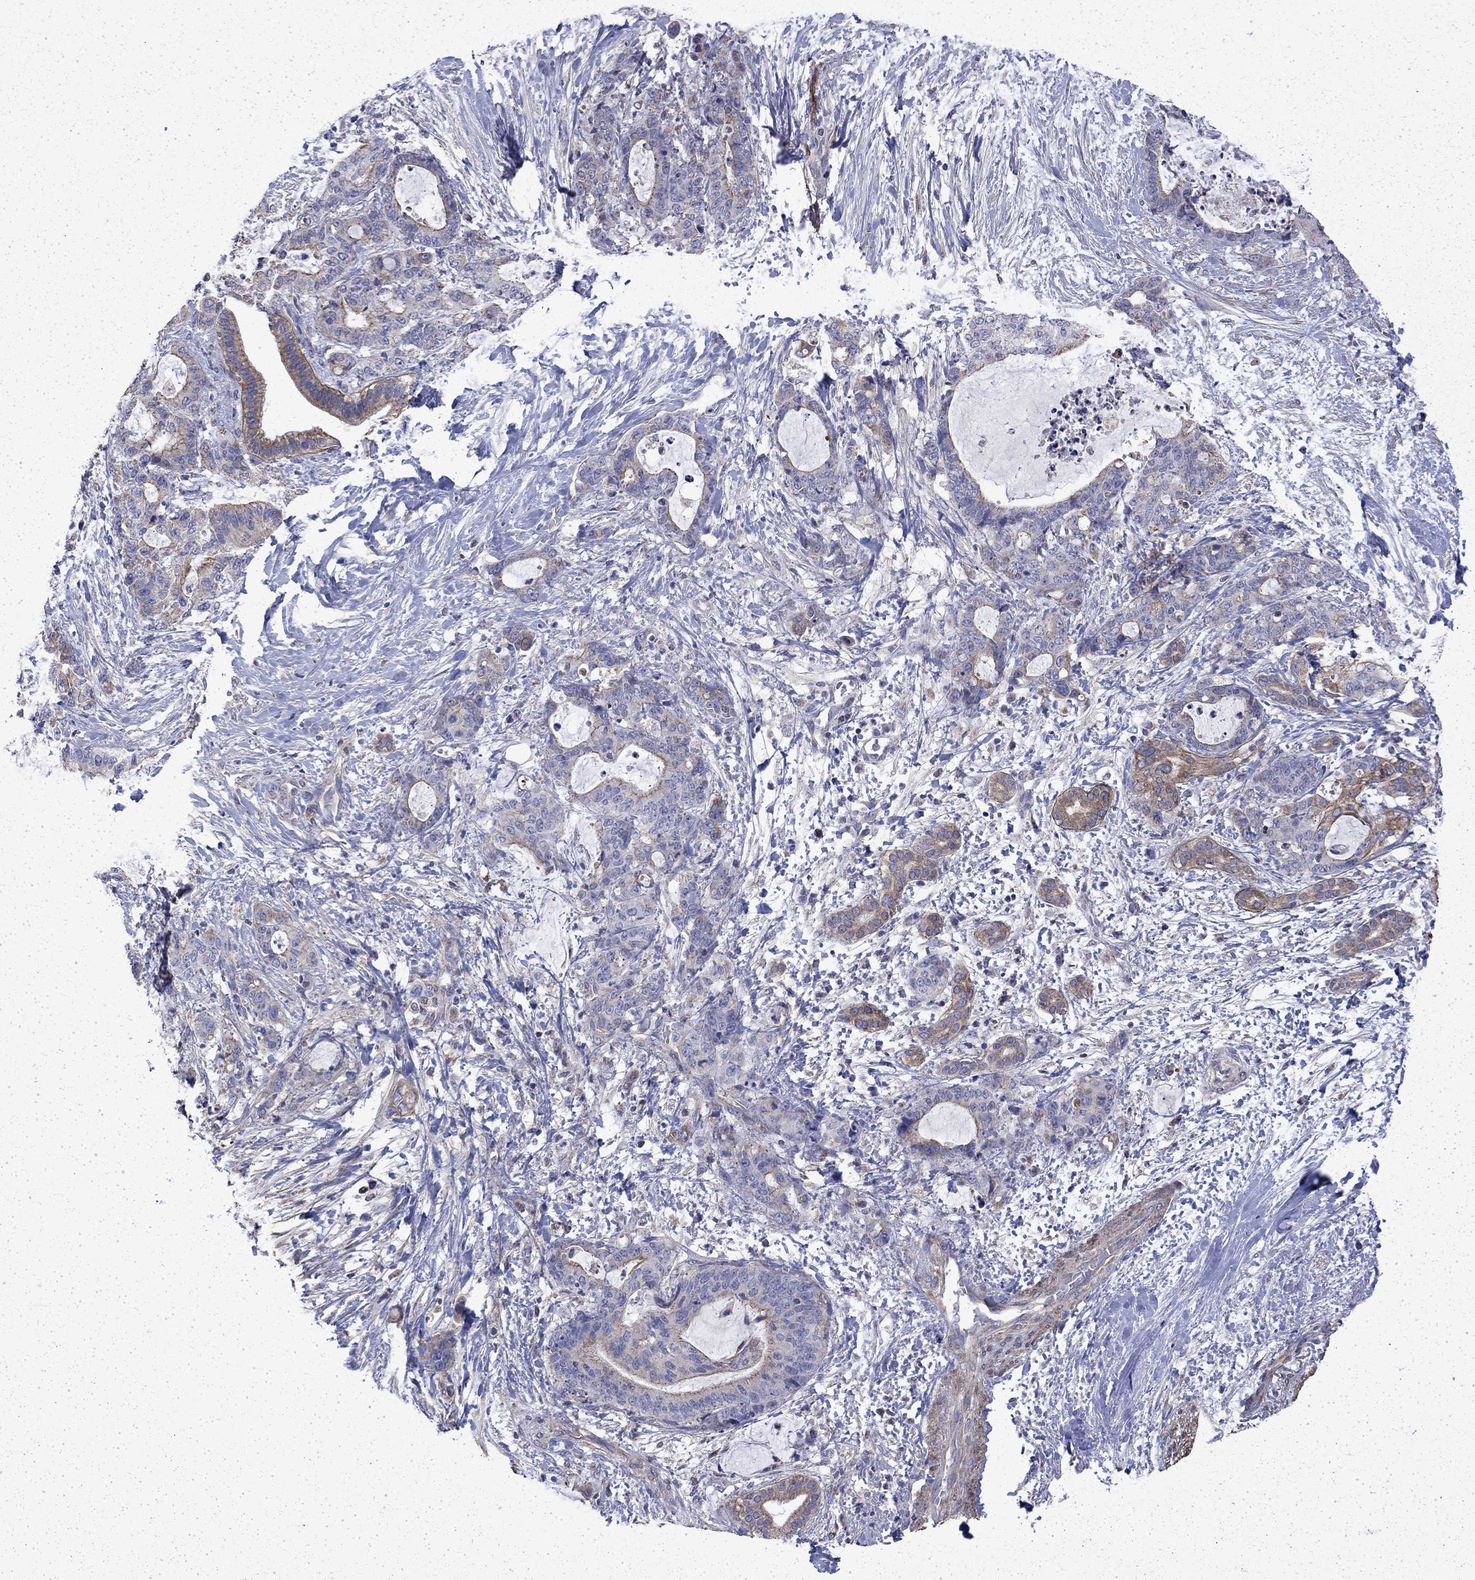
{"staining": {"intensity": "moderate", "quantity": "<25%", "location": "cytoplasmic/membranous"}, "tissue": "liver cancer", "cell_type": "Tumor cells", "image_type": "cancer", "snomed": [{"axis": "morphology", "description": "Cholangiocarcinoma"}, {"axis": "topography", "description": "Liver"}], "caption": "Immunohistochemical staining of human liver cholangiocarcinoma displays low levels of moderate cytoplasmic/membranous protein expression in about <25% of tumor cells.", "gene": "DTNA", "patient": {"sex": "female", "age": 73}}